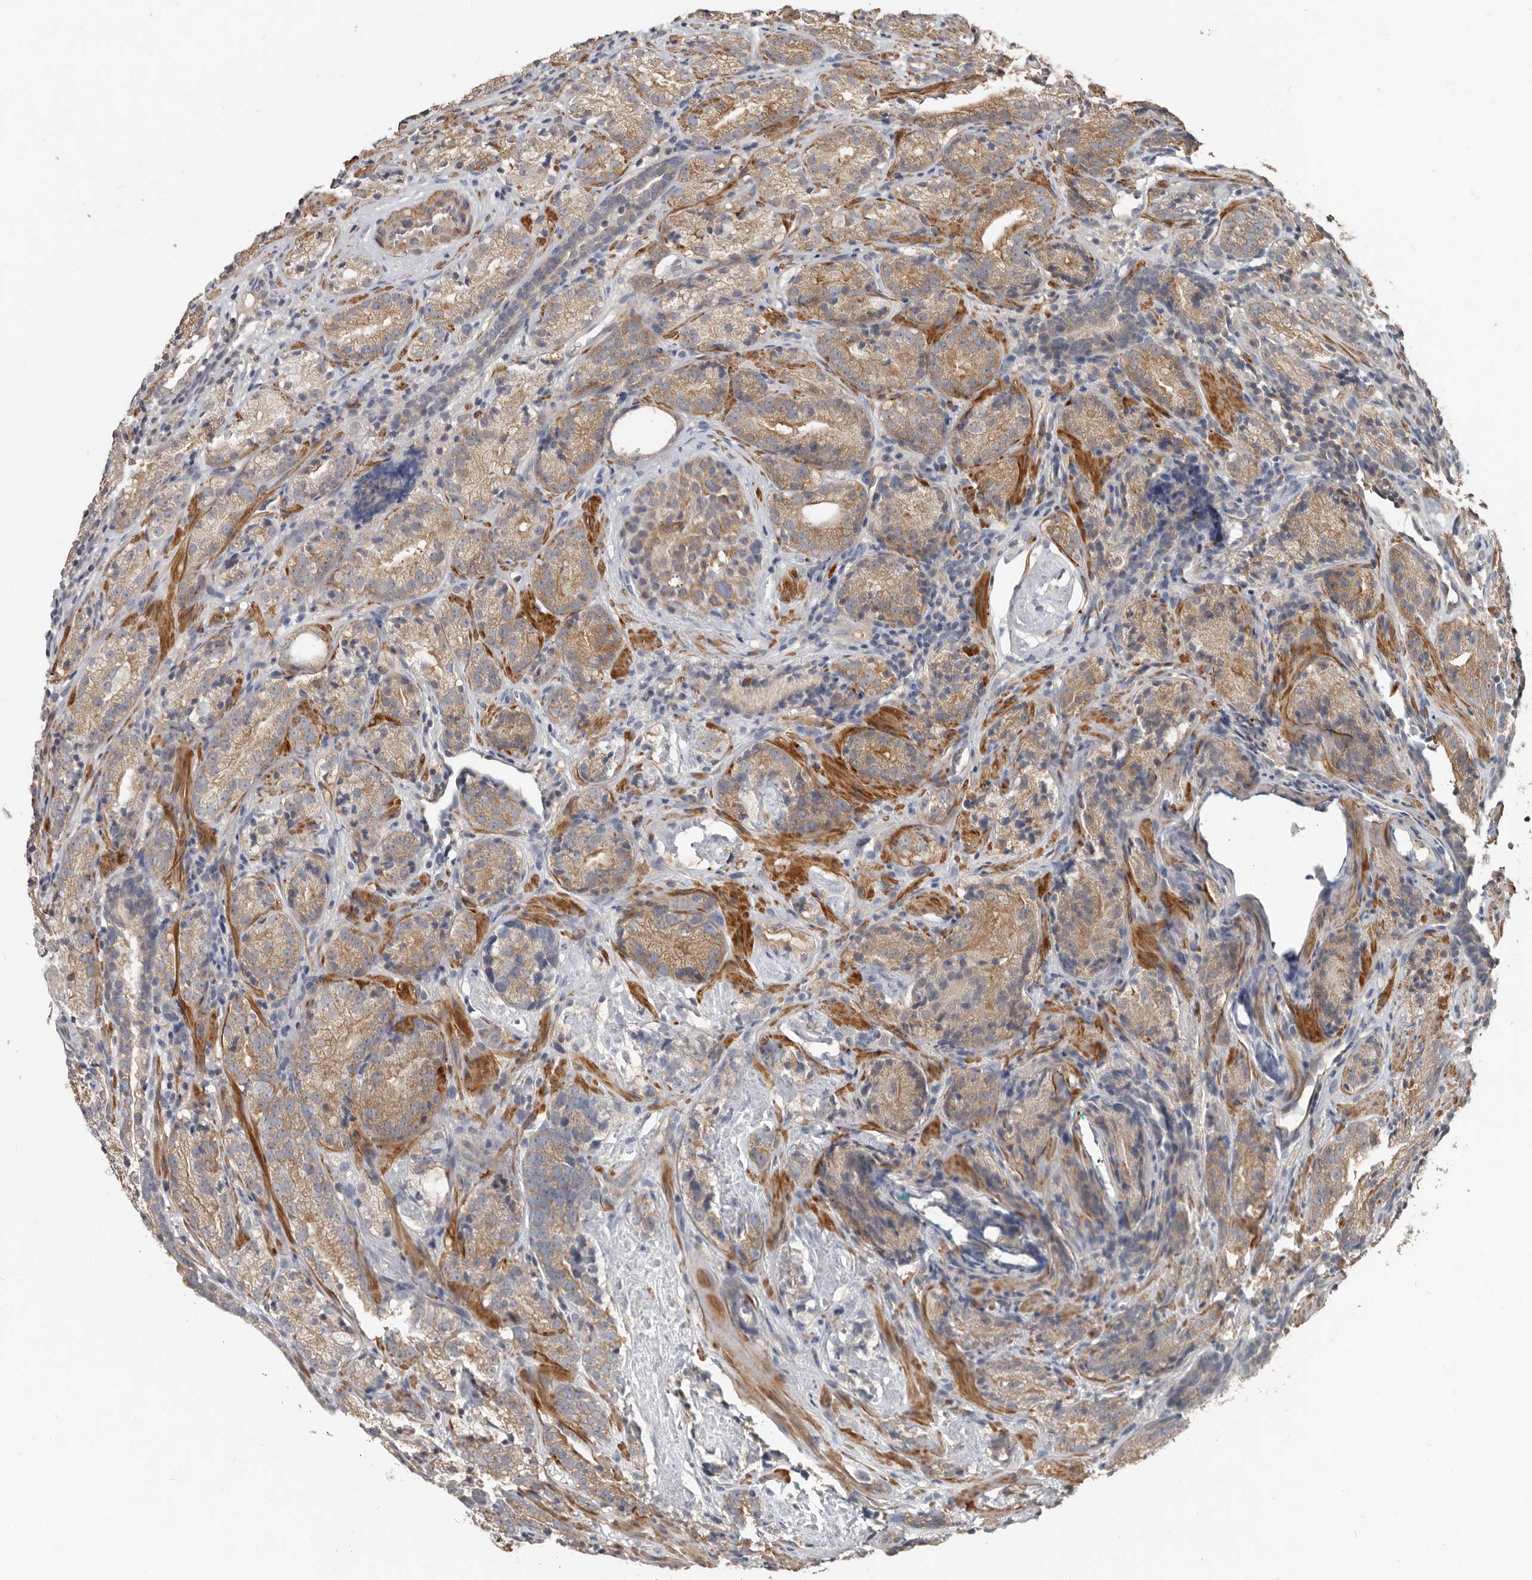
{"staining": {"intensity": "moderate", "quantity": ">75%", "location": "cytoplasmic/membranous"}, "tissue": "prostate cancer", "cell_type": "Tumor cells", "image_type": "cancer", "snomed": [{"axis": "morphology", "description": "Adenocarcinoma, High grade"}, {"axis": "topography", "description": "Prostate"}], "caption": "A high-resolution image shows IHC staining of prostate cancer, which displays moderate cytoplasmic/membranous staining in about >75% of tumor cells.", "gene": "AKNAD1", "patient": {"sex": "male", "age": 56}}